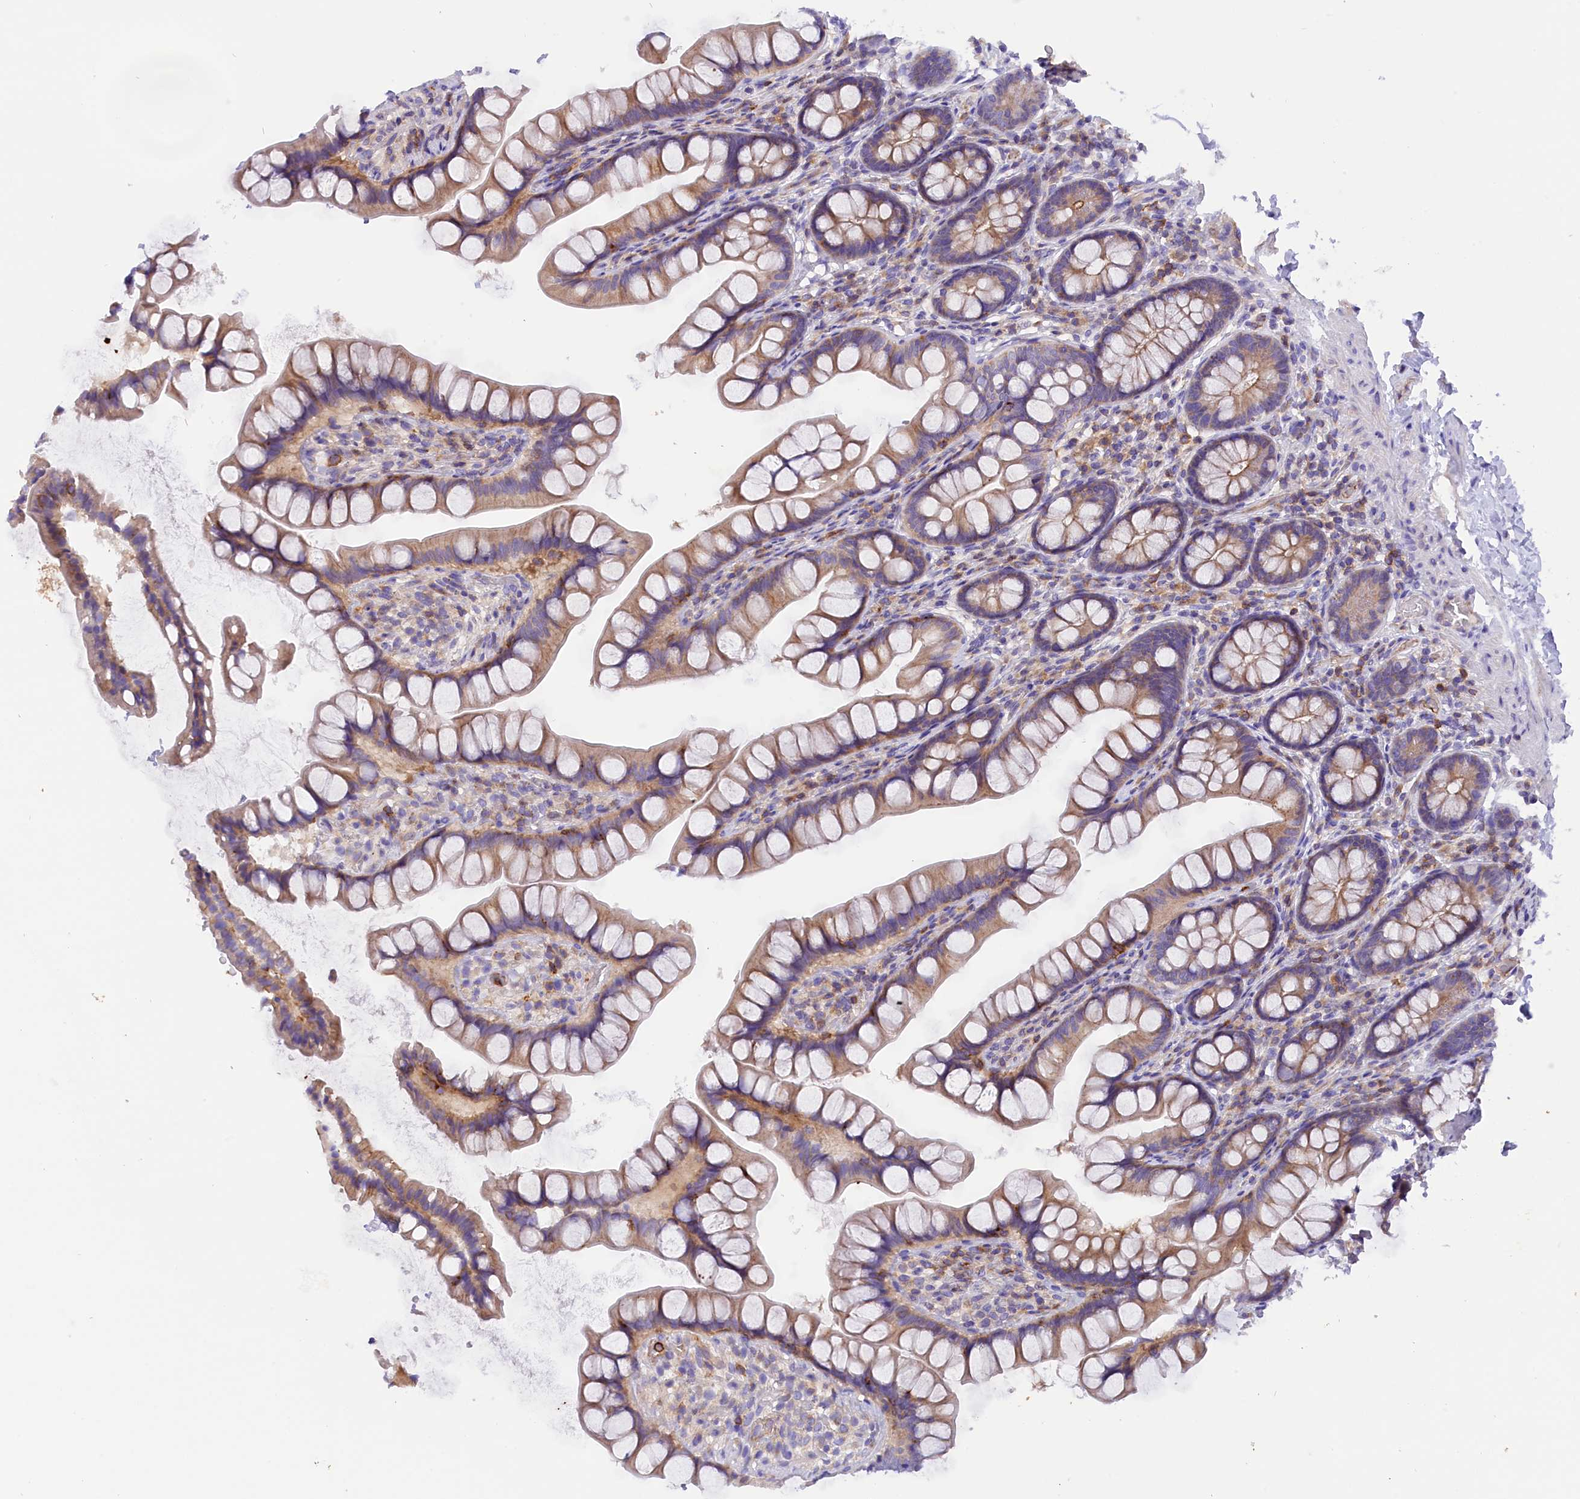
{"staining": {"intensity": "weak", "quantity": "25%-75%", "location": "cytoplasmic/membranous"}, "tissue": "small intestine", "cell_type": "Glandular cells", "image_type": "normal", "snomed": [{"axis": "morphology", "description": "Normal tissue, NOS"}, {"axis": "topography", "description": "Small intestine"}], "caption": "Immunohistochemistry (IHC) (DAB (3,3'-diaminobenzidine)) staining of benign small intestine exhibits weak cytoplasmic/membranous protein staining in approximately 25%-75% of glandular cells.", "gene": "FAM193A", "patient": {"sex": "male", "age": 70}}